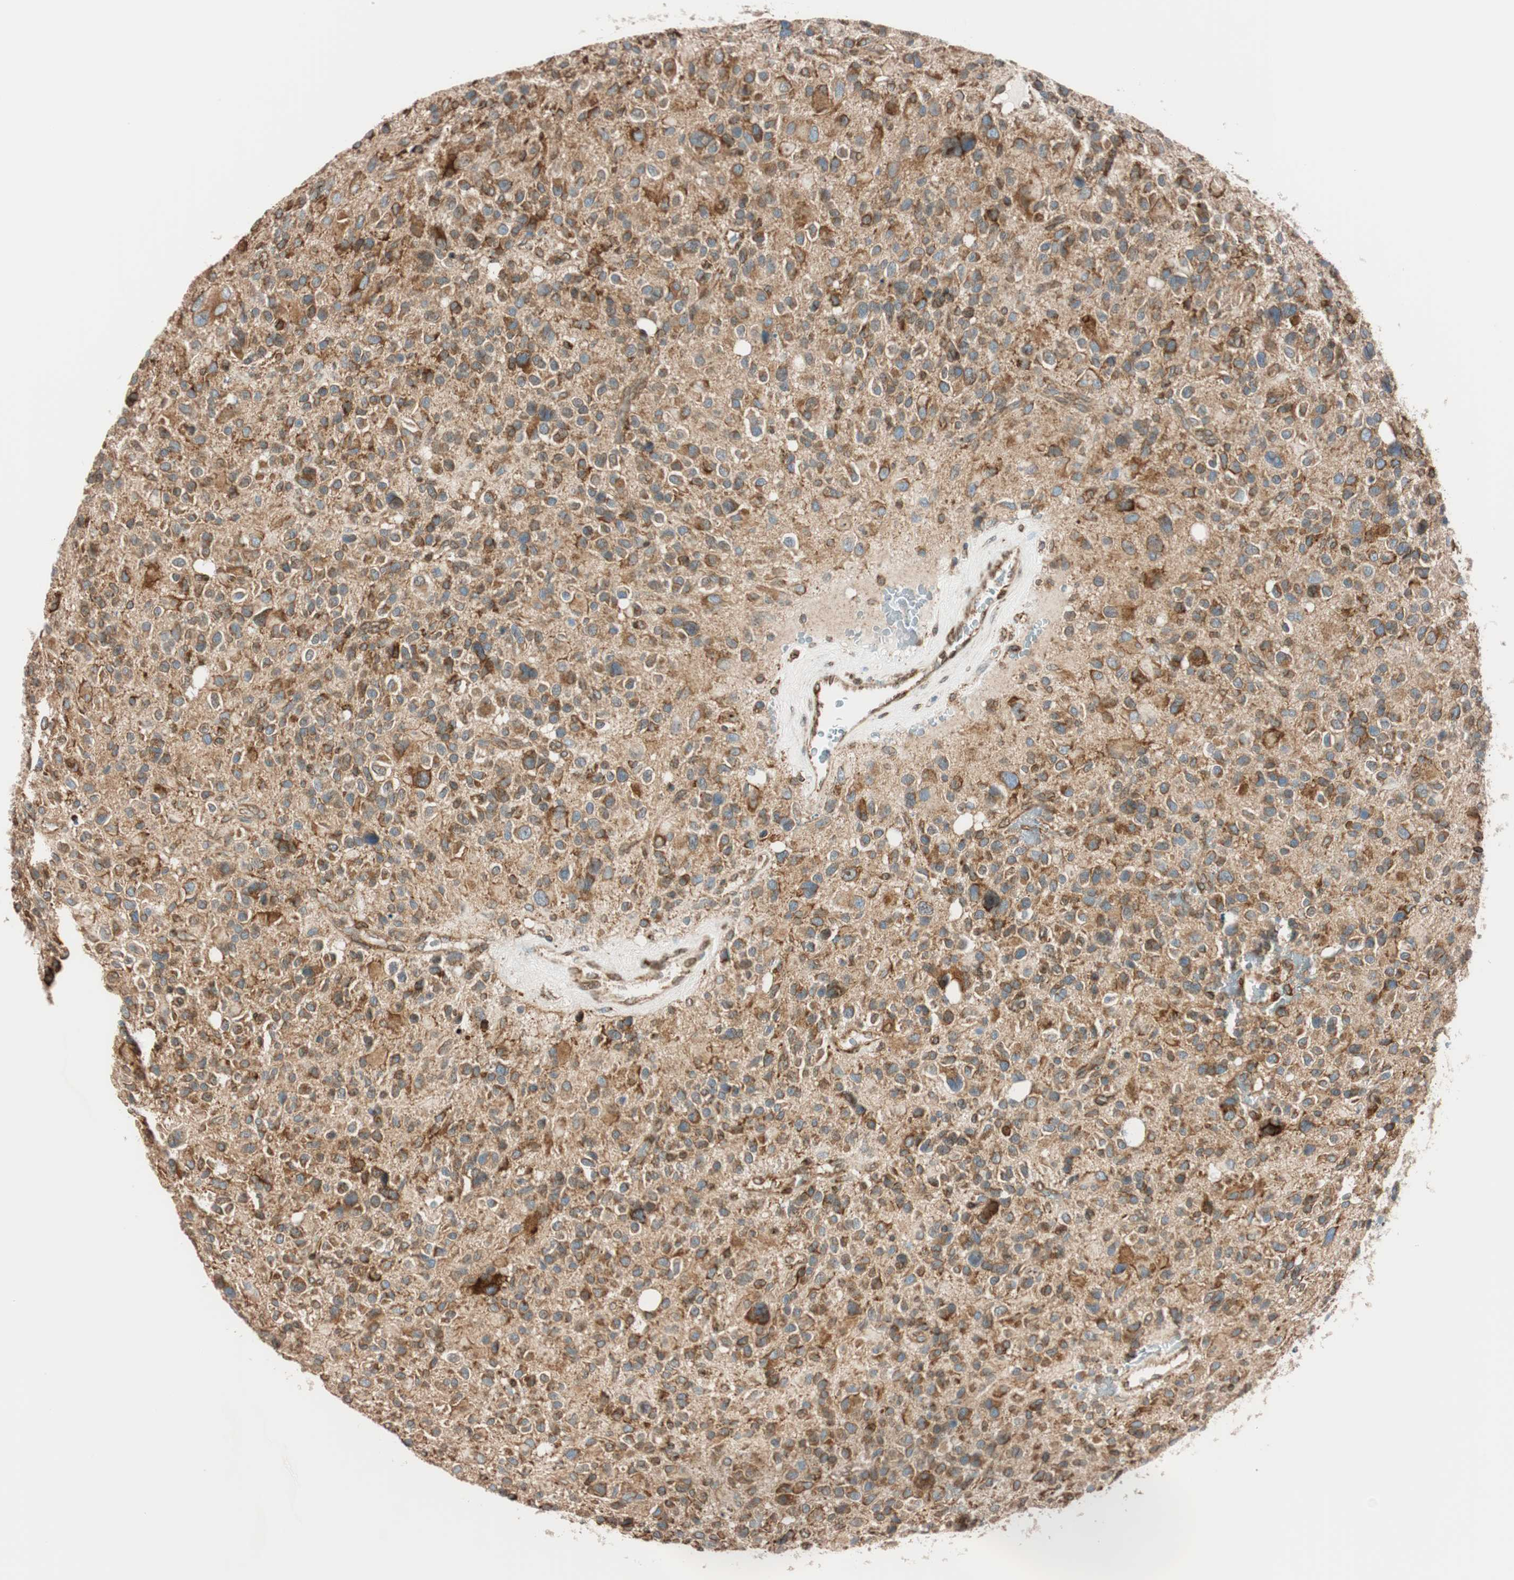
{"staining": {"intensity": "moderate", "quantity": "25%-75%", "location": "cytoplasmic/membranous"}, "tissue": "glioma", "cell_type": "Tumor cells", "image_type": "cancer", "snomed": [{"axis": "morphology", "description": "Glioma, malignant, High grade"}, {"axis": "topography", "description": "Brain"}], "caption": "Immunohistochemistry (IHC) of human malignant glioma (high-grade) reveals medium levels of moderate cytoplasmic/membranous staining in approximately 25%-75% of tumor cells.", "gene": "PRKCSH", "patient": {"sex": "male", "age": 48}}